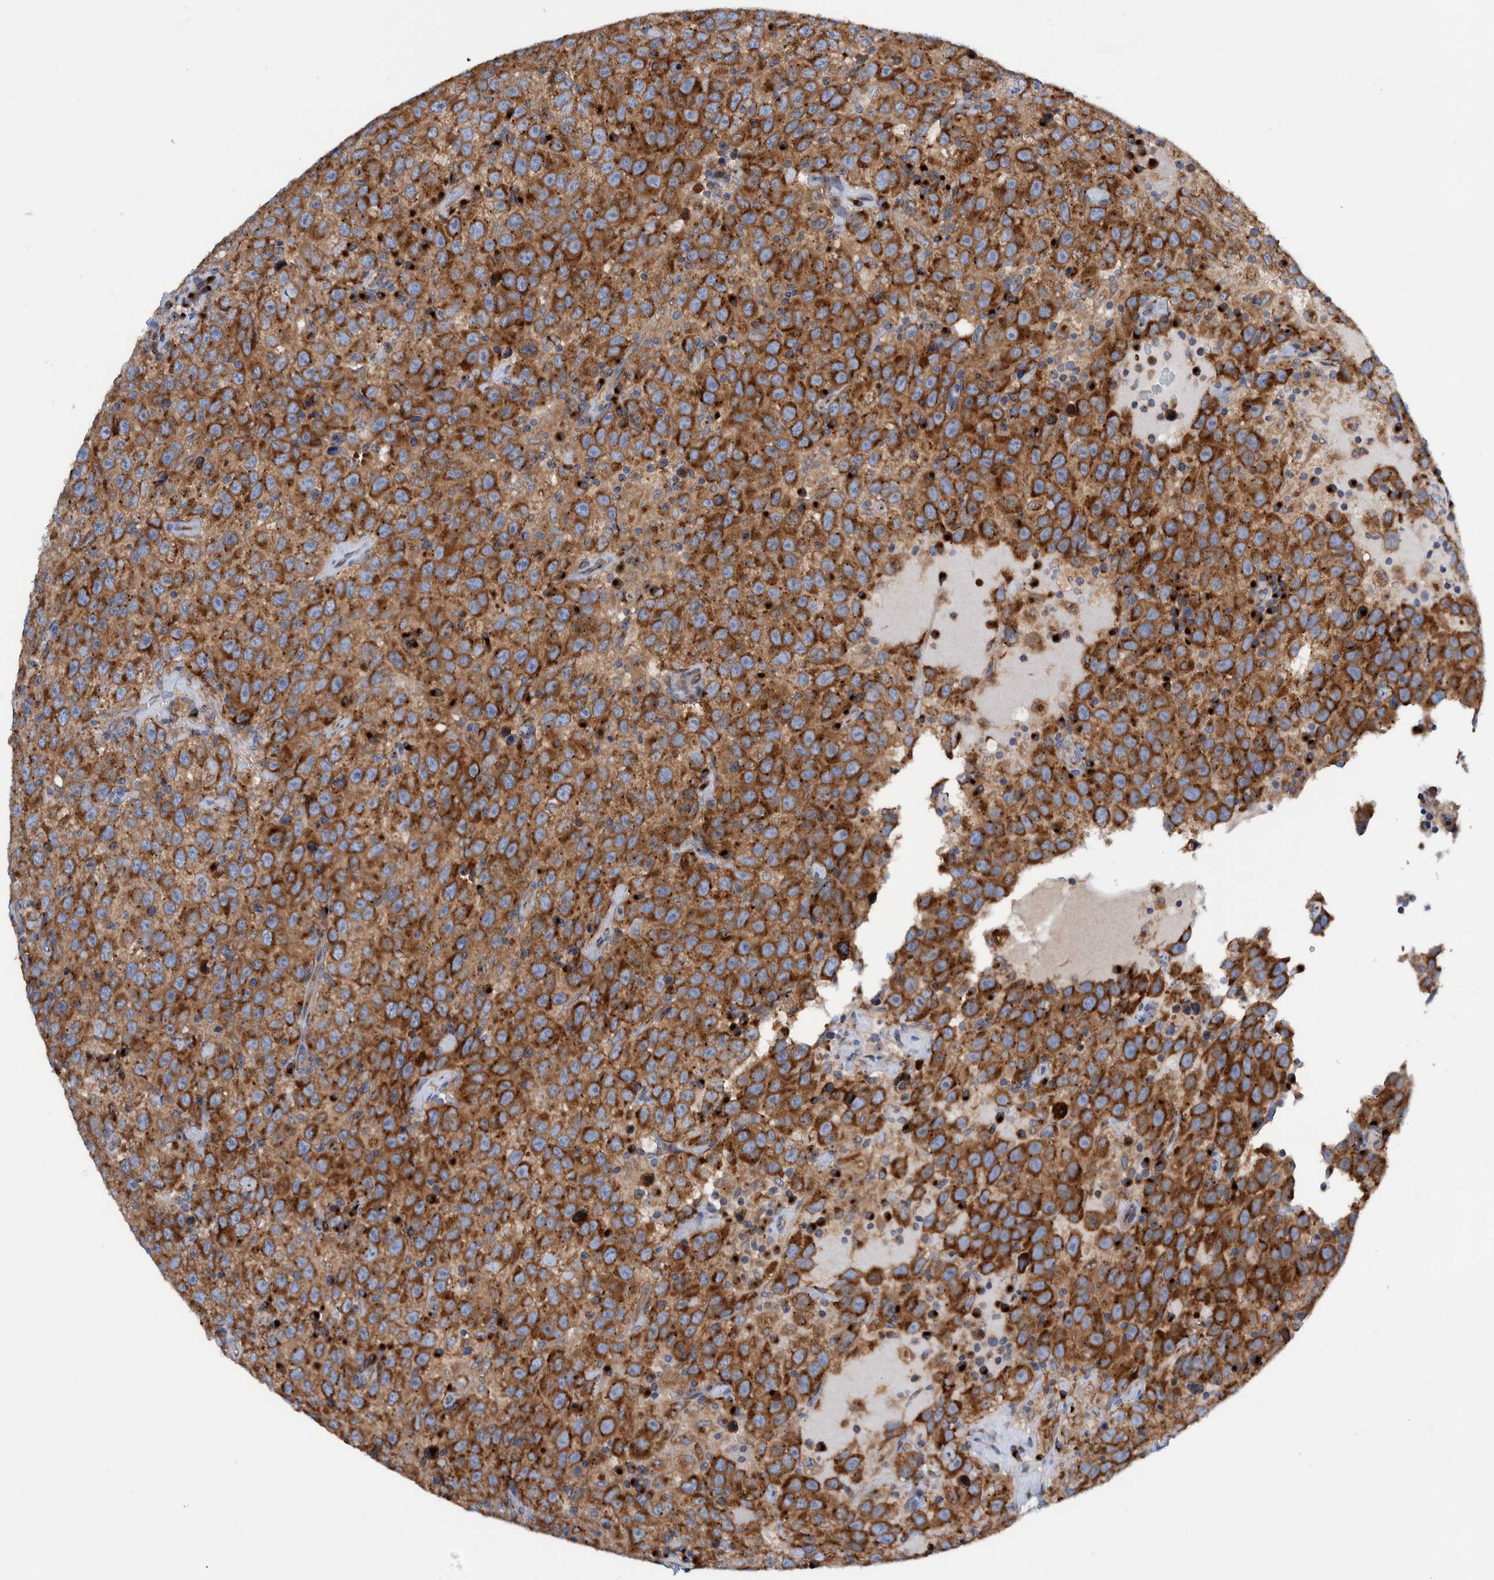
{"staining": {"intensity": "strong", "quantity": ">75%", "location": "cytoplasmic/membranous"}, "tissue": "testis cancer", "cell_type": "Tumor cells", "image_type": "cancer", "snomed": [{"axis": "morphology", "description": "Seminoma, NOS"}, {"axis": "topography", "description": "Testis"}], "caption": "Brown immunohistochemical staining in human testis cancer (seminoma) exhibits strong cytoplasmic/membranous positivity in approximately >75% of tumor cells.", "gene": "TRIM58", "patient": {"sex": "male", "age": 41}}